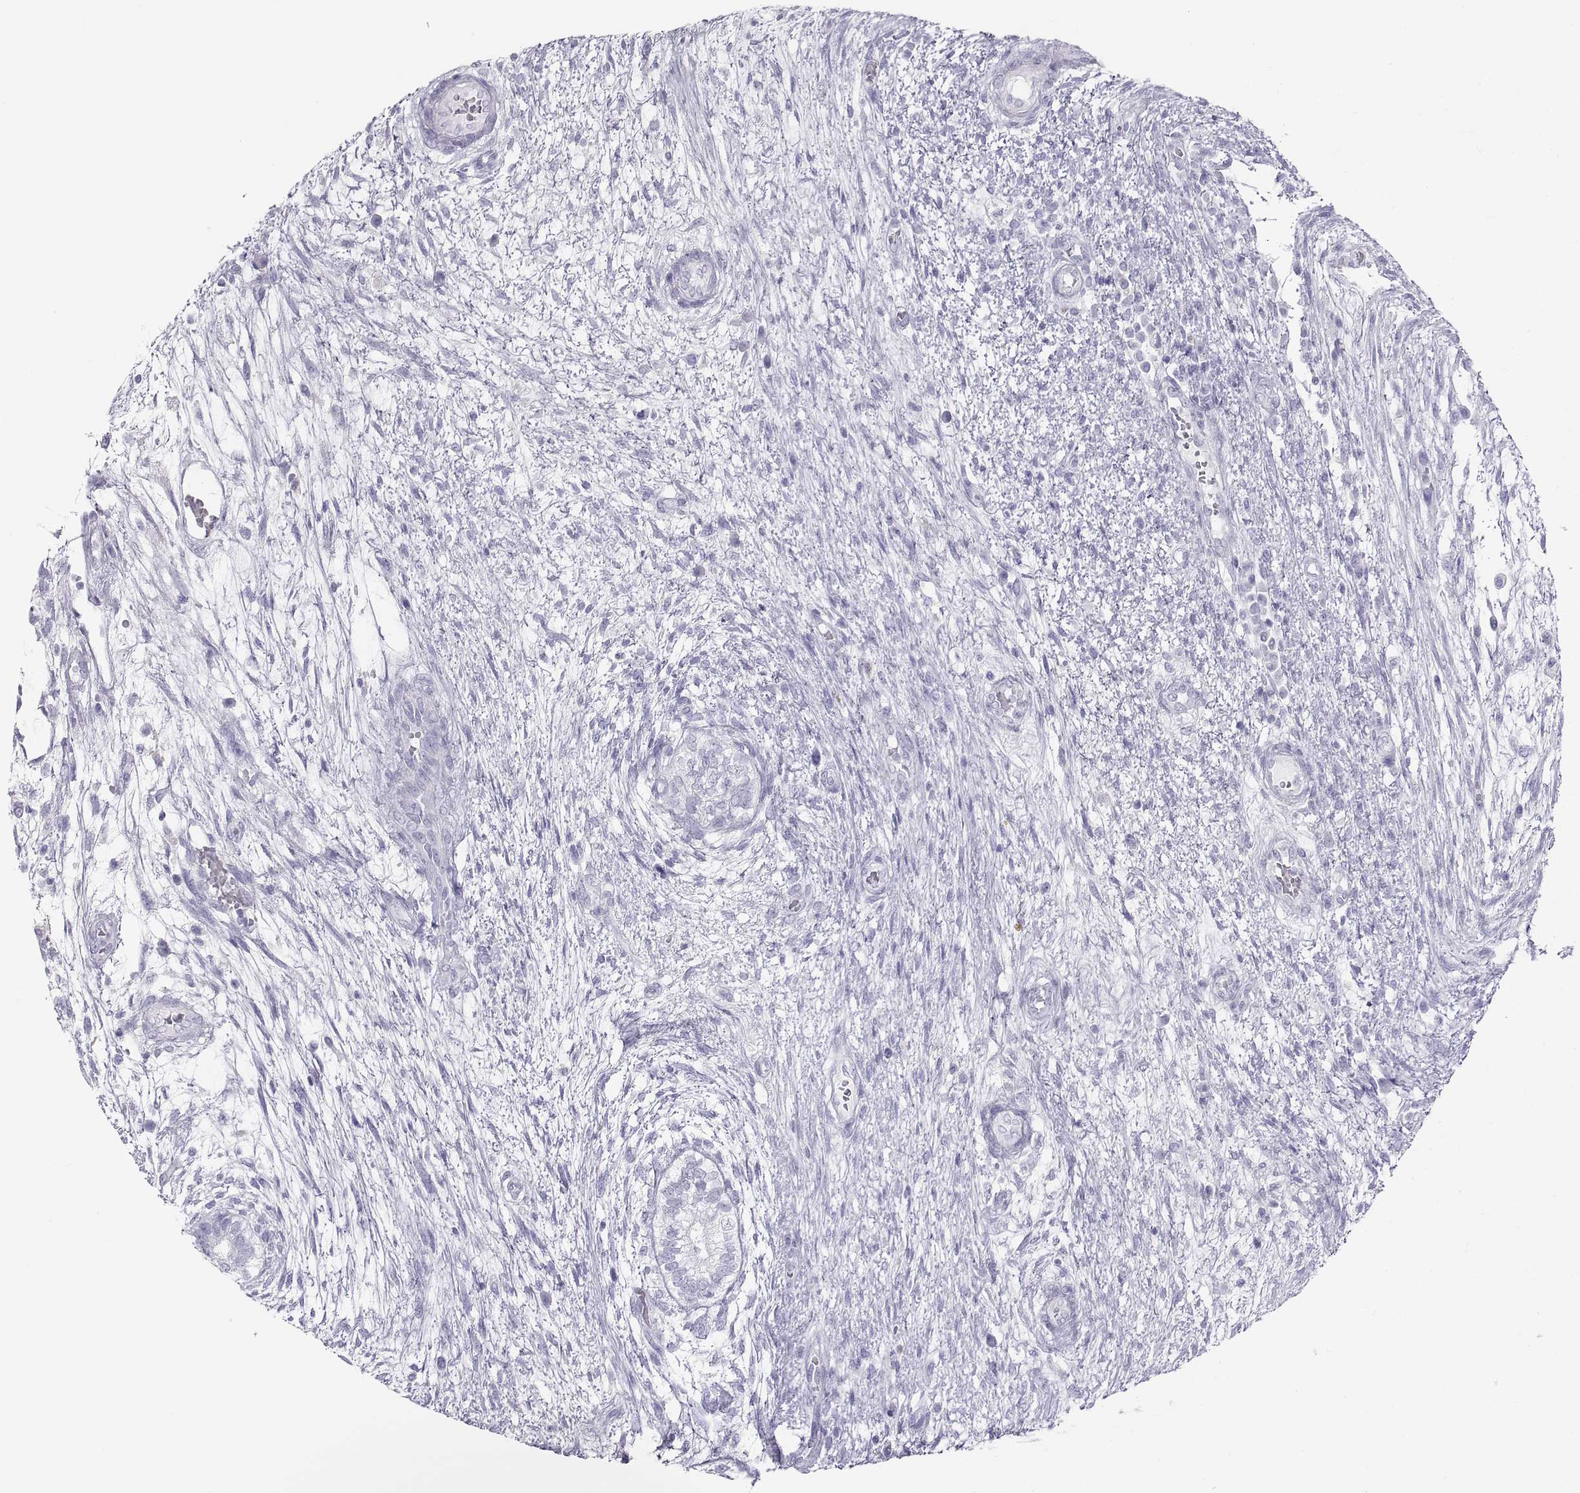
{"staining": {"intensity": "negative", "quantity": "none", "location": "none"}, "tissue": "testis cancer", "cell_type": "Tumor cells", "image_type": "cancer", "snomed": [{"axis": "morphology", "description": "Normal tissue, NOS"}, {"axis": "morphology", "description": "Carcinoma, Embryonal, NOS"}, {"axis": "topography", "description": "Testis"}, {"axis": "topography", "description": "Epididymis"}], "caption": "DAB immunohistochemical staining of embryonal carcinoma (testis) shows no significant staining in tumor cells.", "gene": "SEMG1", "patient": {"sex": "male", "age": 32}}